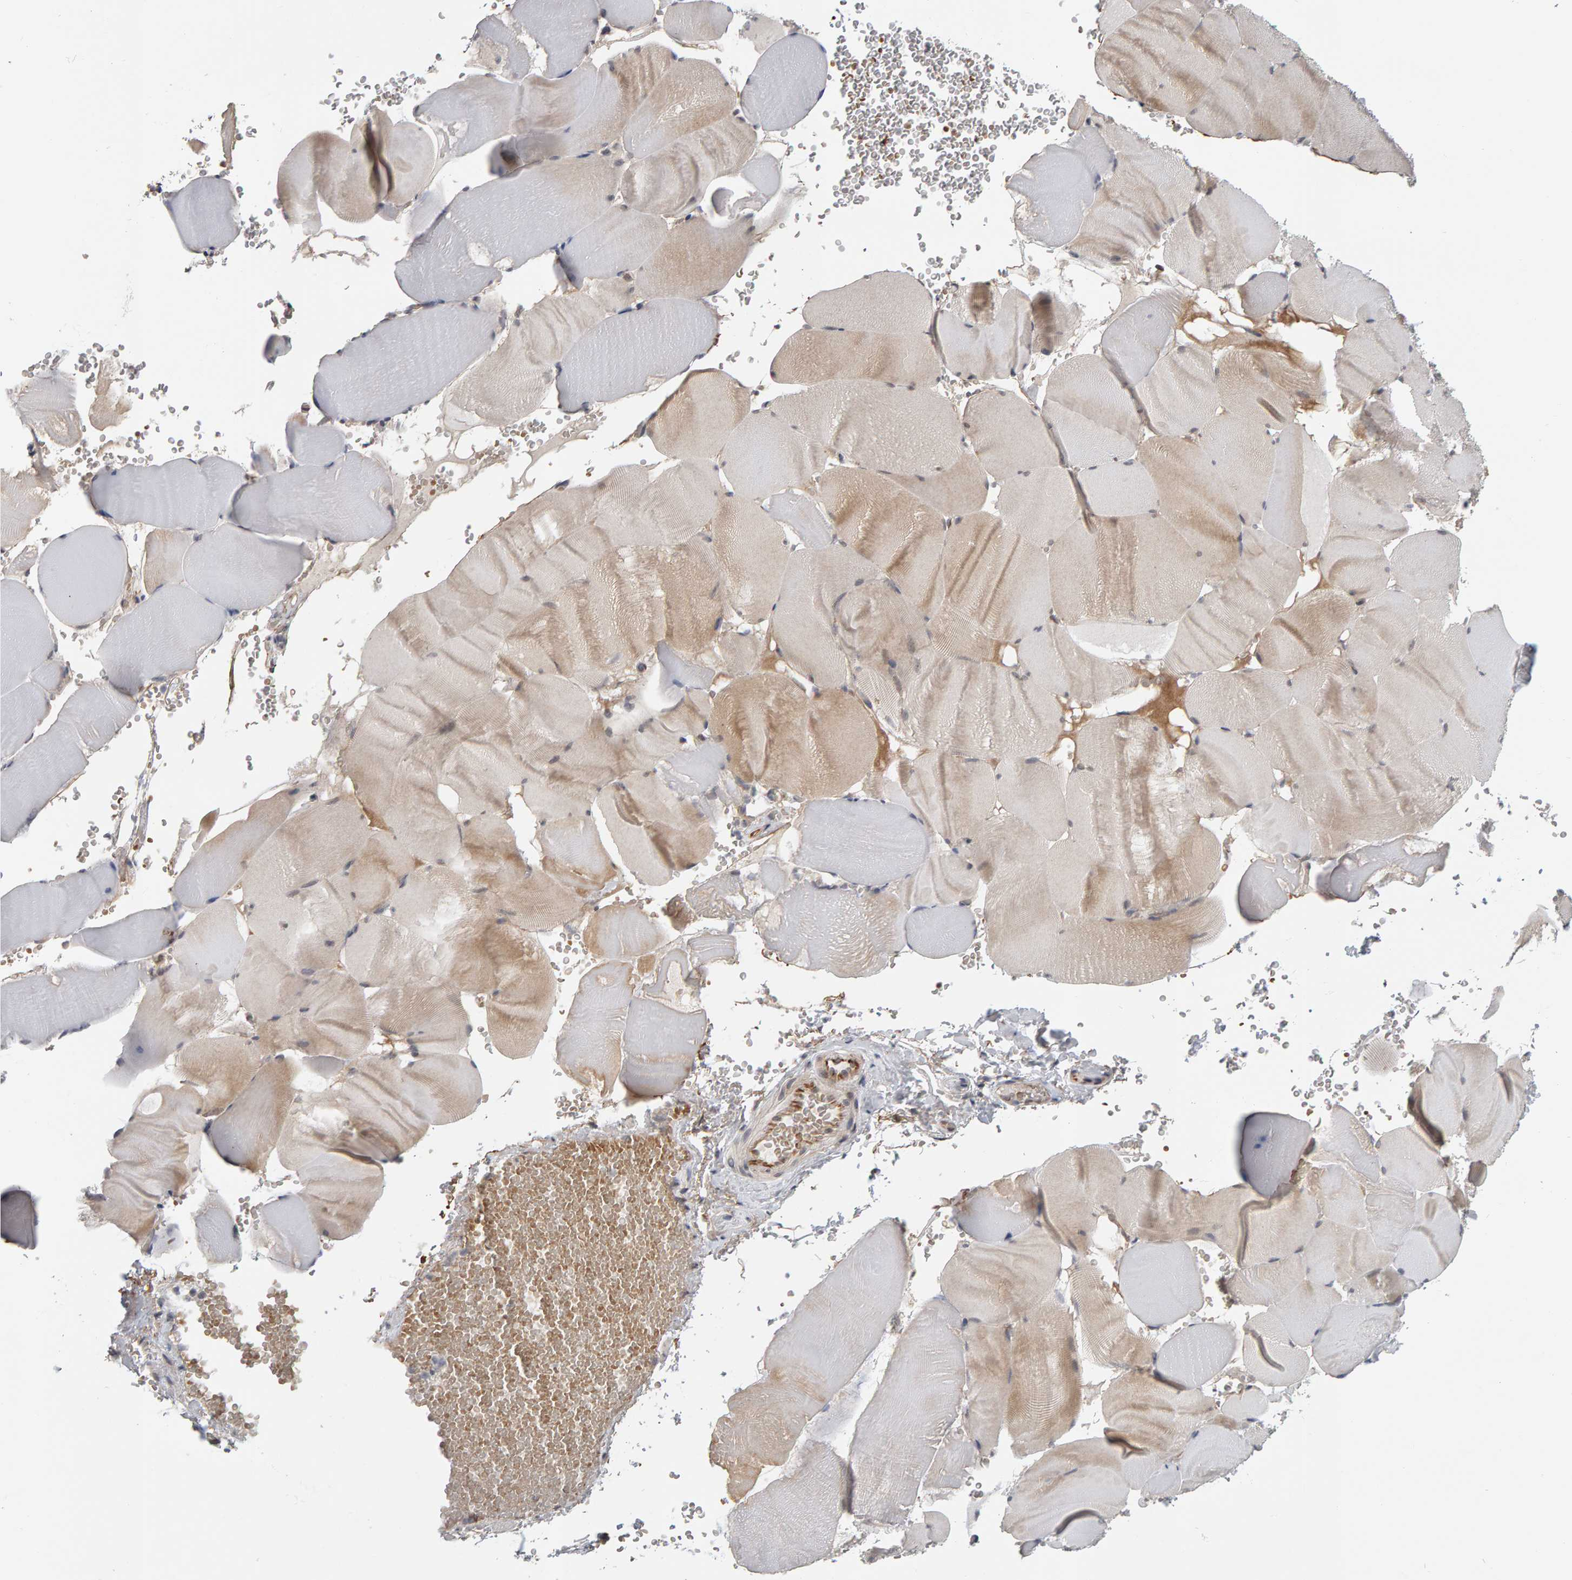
{"staining": {"intensity": "weak", "quantity": "25%-75%", "location": "cytoplasmic/membranous"}, "tissue": "skeletal muscle", "cell_type": "Myocytes", "image_type": "normal", "snomed": [{"axis": "morphology", "description": "Normal tissue, NOS"}, {"axis": "topography", "description": "Skeletal muscle"}], "caption": "An image of skeletal muscle stained for a protein displays weak cytoplasmic/membranous brown staining in myocytes.", "gene": "DAP3", "patient": {"sex": "male", "age": 62}}